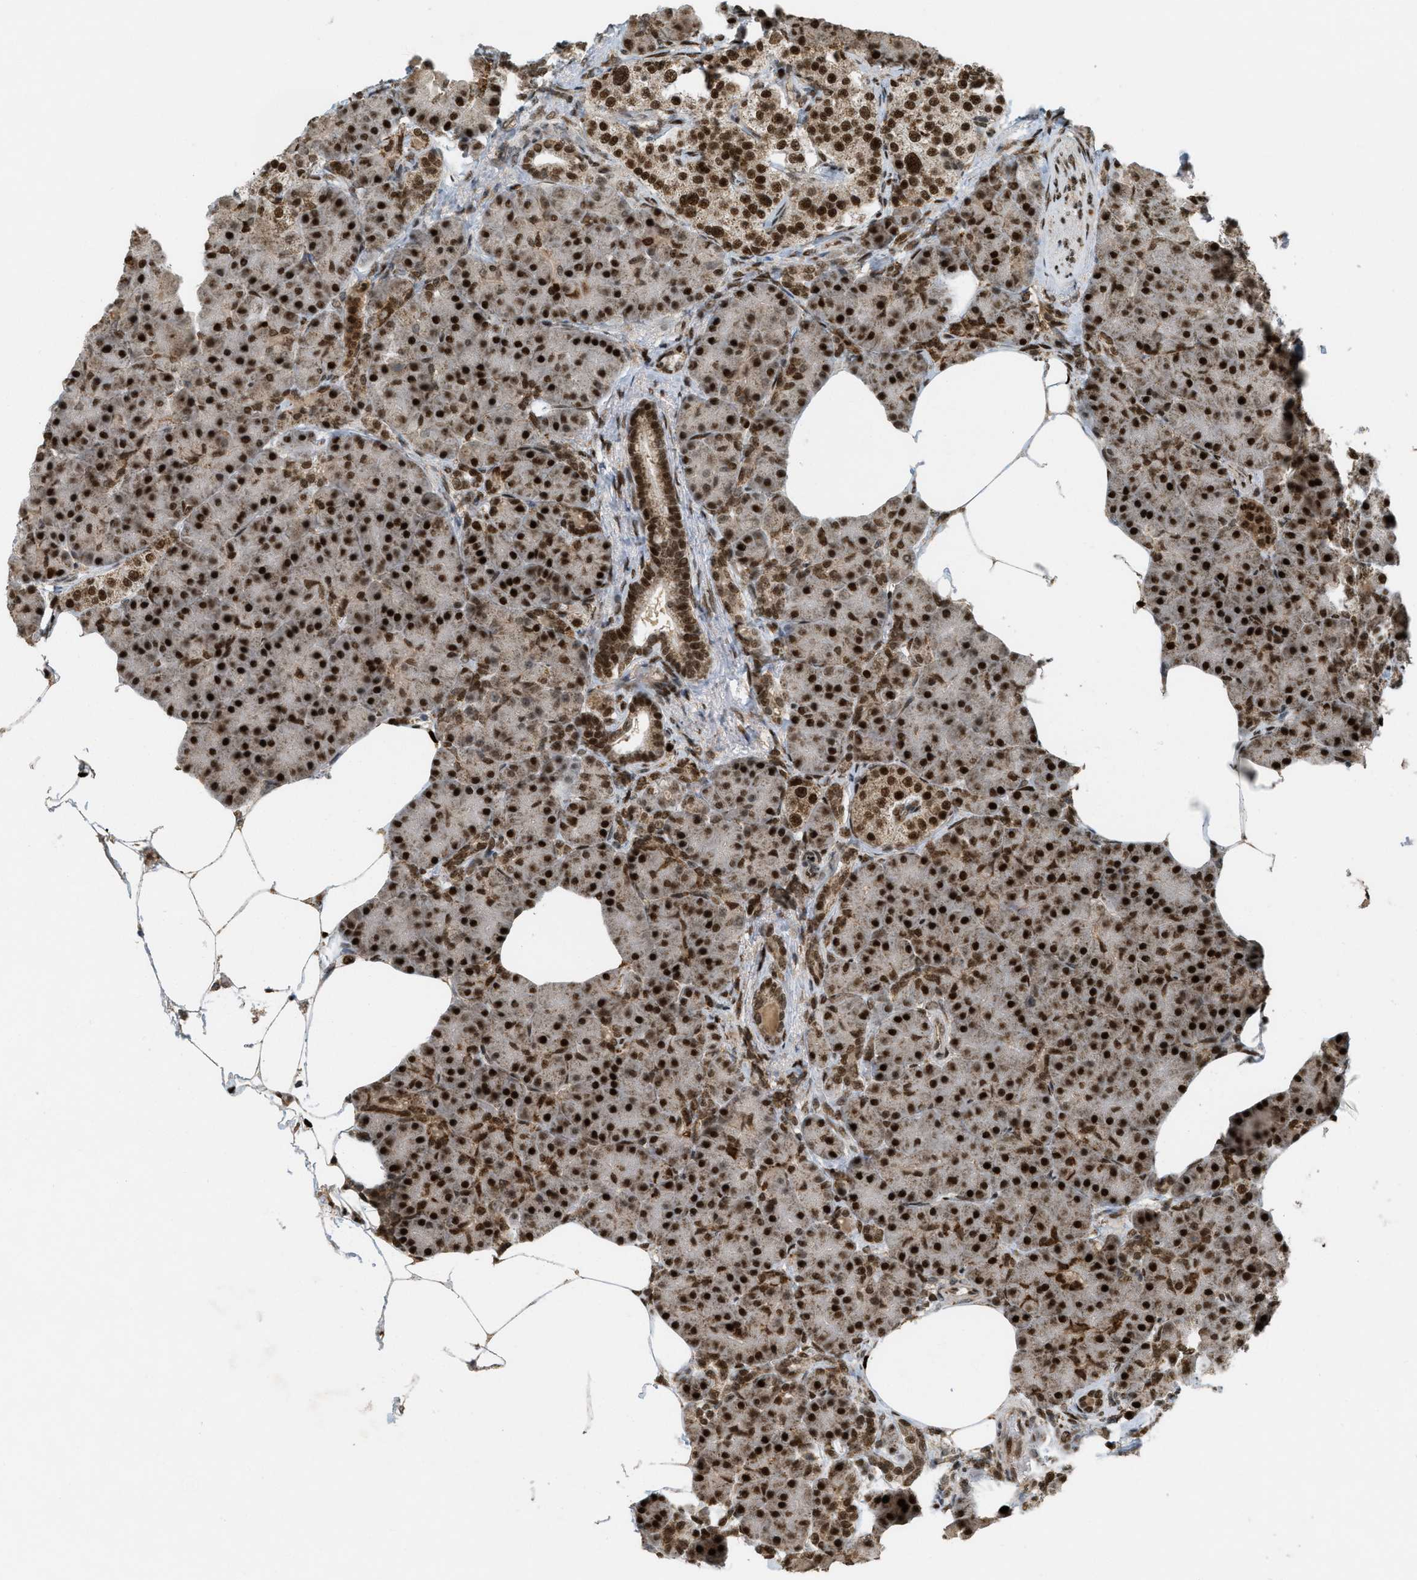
{"staining": {"intensity": "strong", "quantity": ">75%", "location": "cytoplasmic/membranous,nuclear"}, "tissue": "pancreas", "cell_type": "Exocrine glandular cells", "image_type": "normal", "snomed": [{"axis": "morphology", "description": "Normal tissue, NOS"}, {"axis": "topography", "description": "Pancreas"}], "caption": "Exocrine glandular cells show strong cytoplasmic/membranous,nuclear positivity in about >75% of cells in unremarkable pancreas. (brown staining indicates protein expression, while blue staining denotes nuclei).", "gene": "TLK1", "patient": {"sex": "female", "age": 70}}